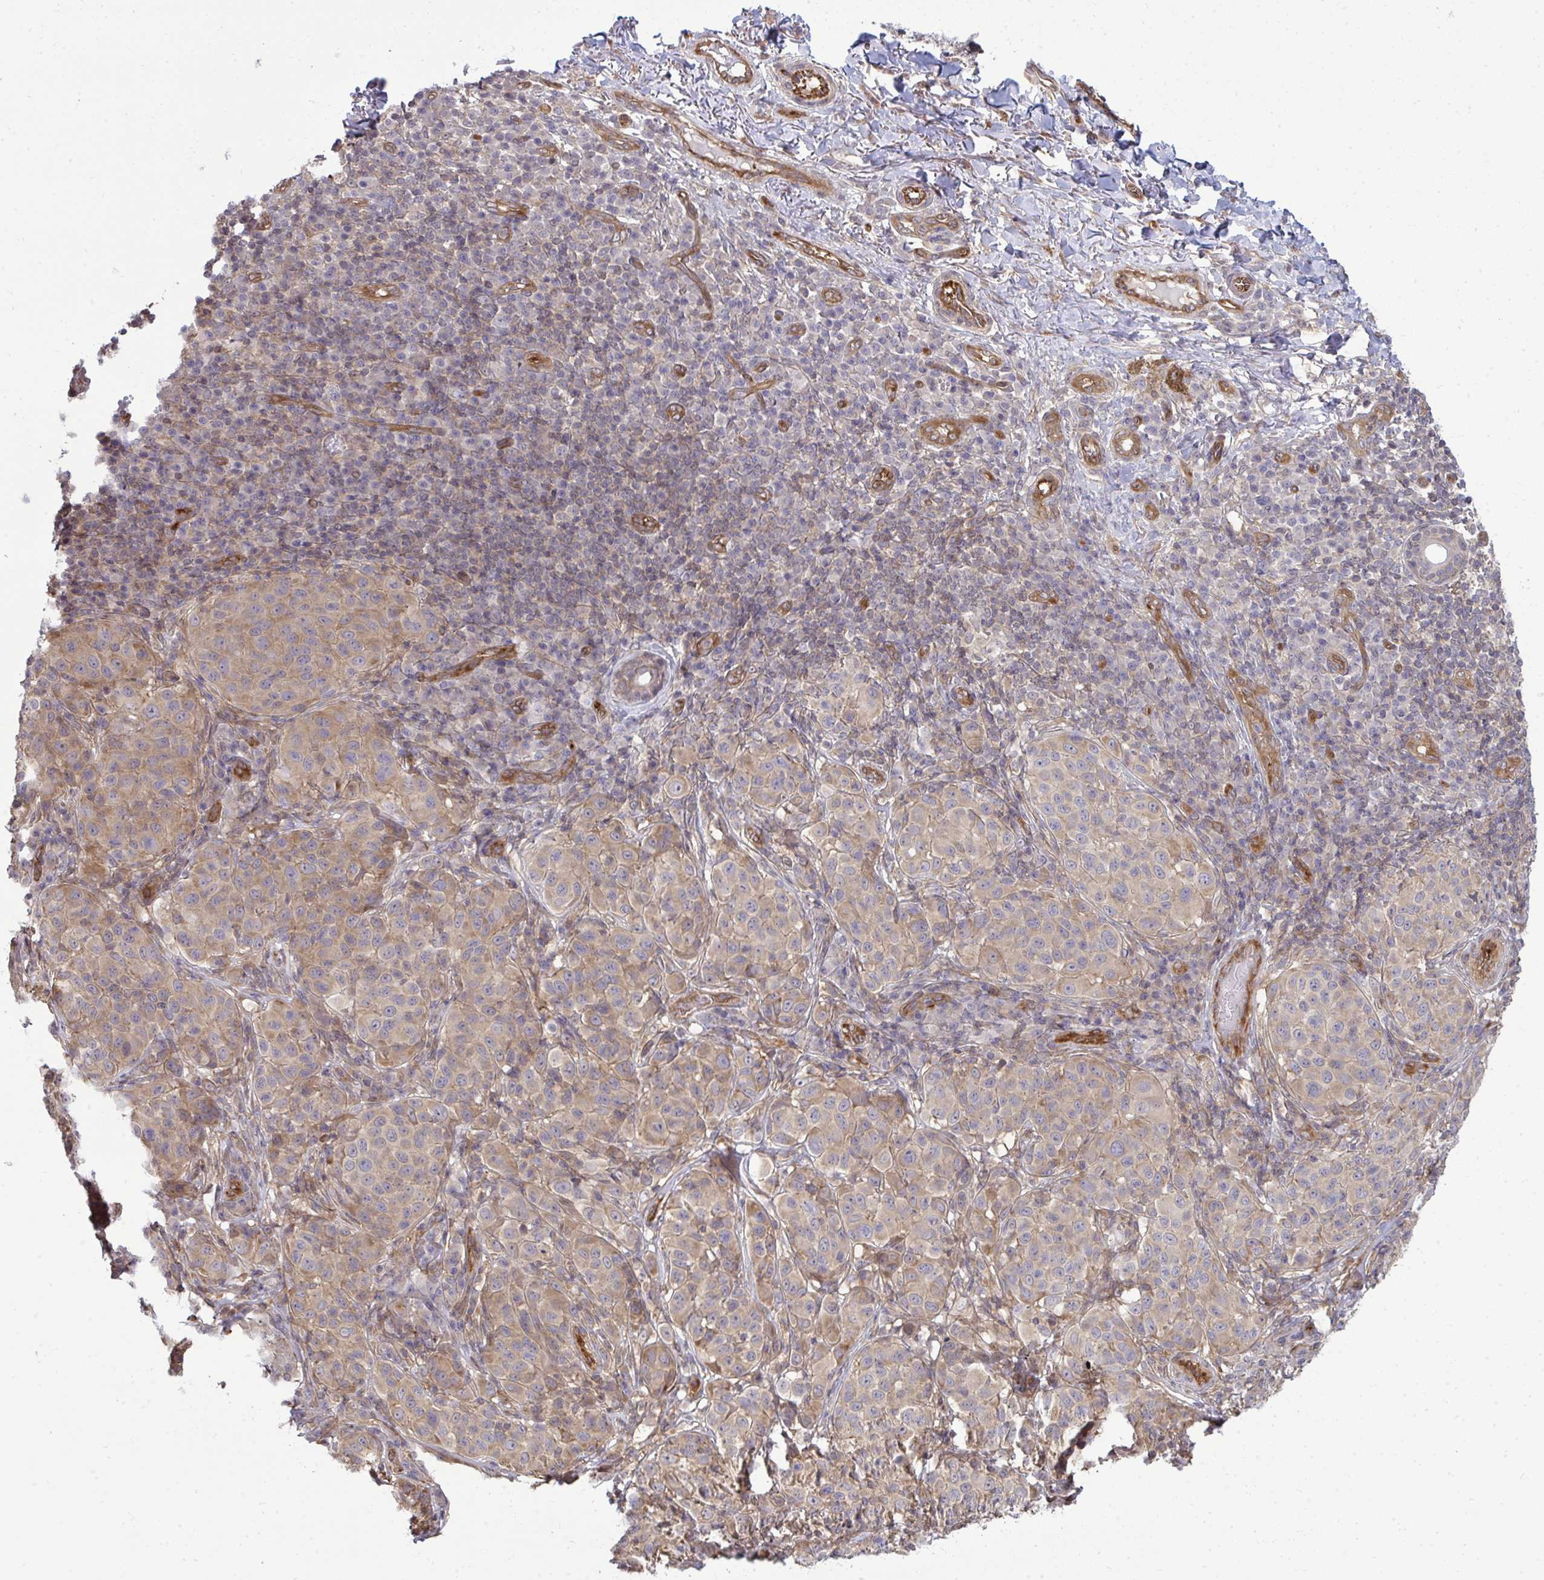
{"staining": {"intensity": "weak", "quantity": ">75%", "location": "cytoplasmic/membranous"}, "tissue": "melanoma", "cell_type": "Tumor cells", "image_type": "cancer", "snomed": [{"axis": "morphology", "description": "Malignant melanoma, NOS"}, {"axis": "topography", "description": "Skin"}], "caption": "This histopathology image demonstrates immunohistochemistry (IHC) staining of human melanoma, with low weak cytoplasmic/membranous expression in about >75% of tumor cells.", "gene": "FUT10", "patient": {"sex": "male", "age": 38}}